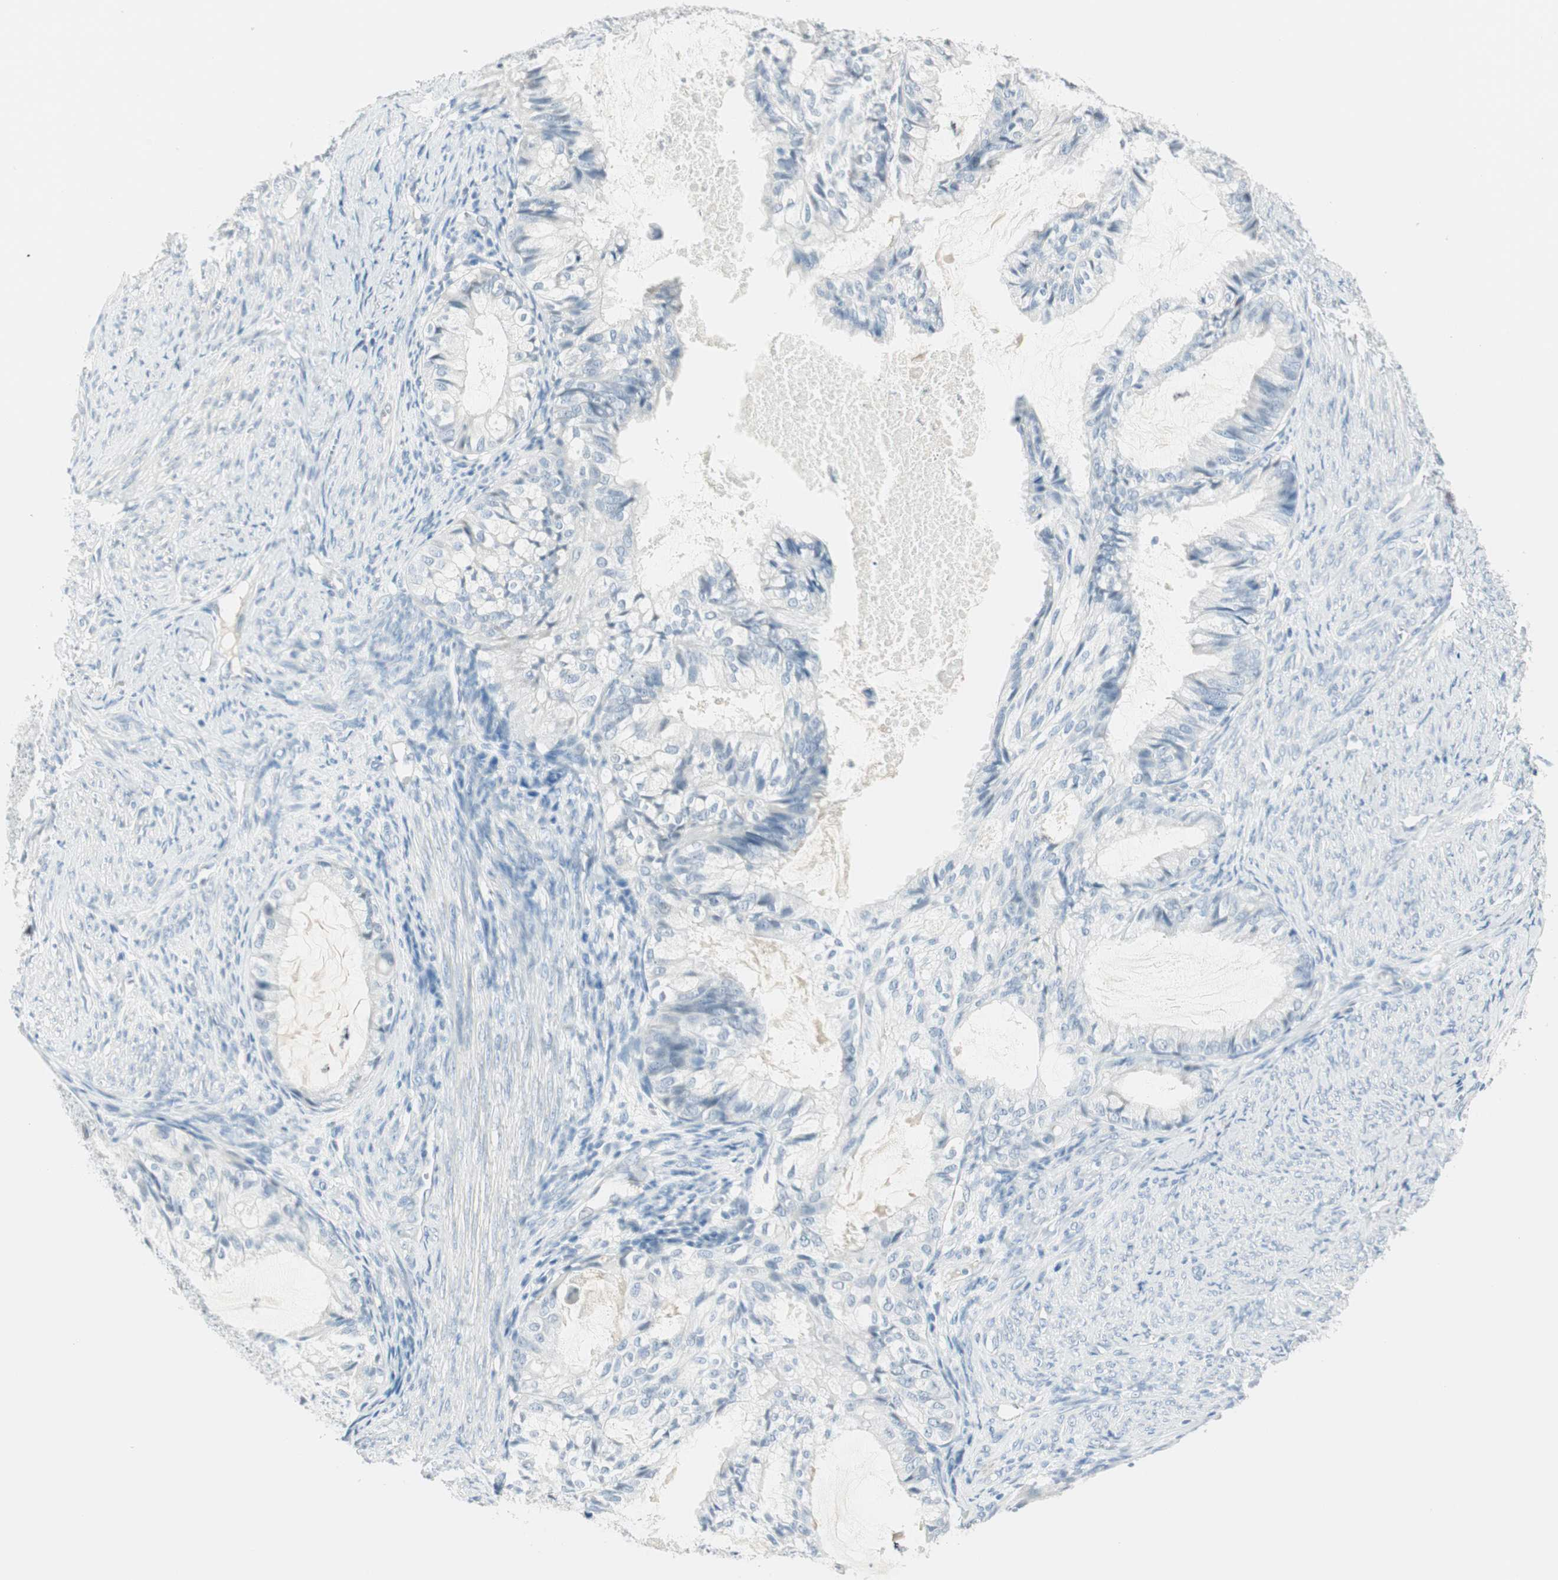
{"staining": {"intensity": "negative", "quantity": "none", "location": "none"}, "tissue": "cervical cancer", "cell_type": "Tumor cells", "image_type": "cancer", "snomed": [{"axis": "morphology", "description": "Normal tissue, NOS"}, {"axis": "morphology", "description": "Adenocarcinoma, NOS"}, {"axis": "topography", "description": "Cervix"}, {"axis": "topography", "description": "Endometrium"}], "caption": "Tumor cells show no significant expression in cervical adenocarcinoma.", "gene": "MLLT10", "patient": {"sex": "female", "age": 86}}